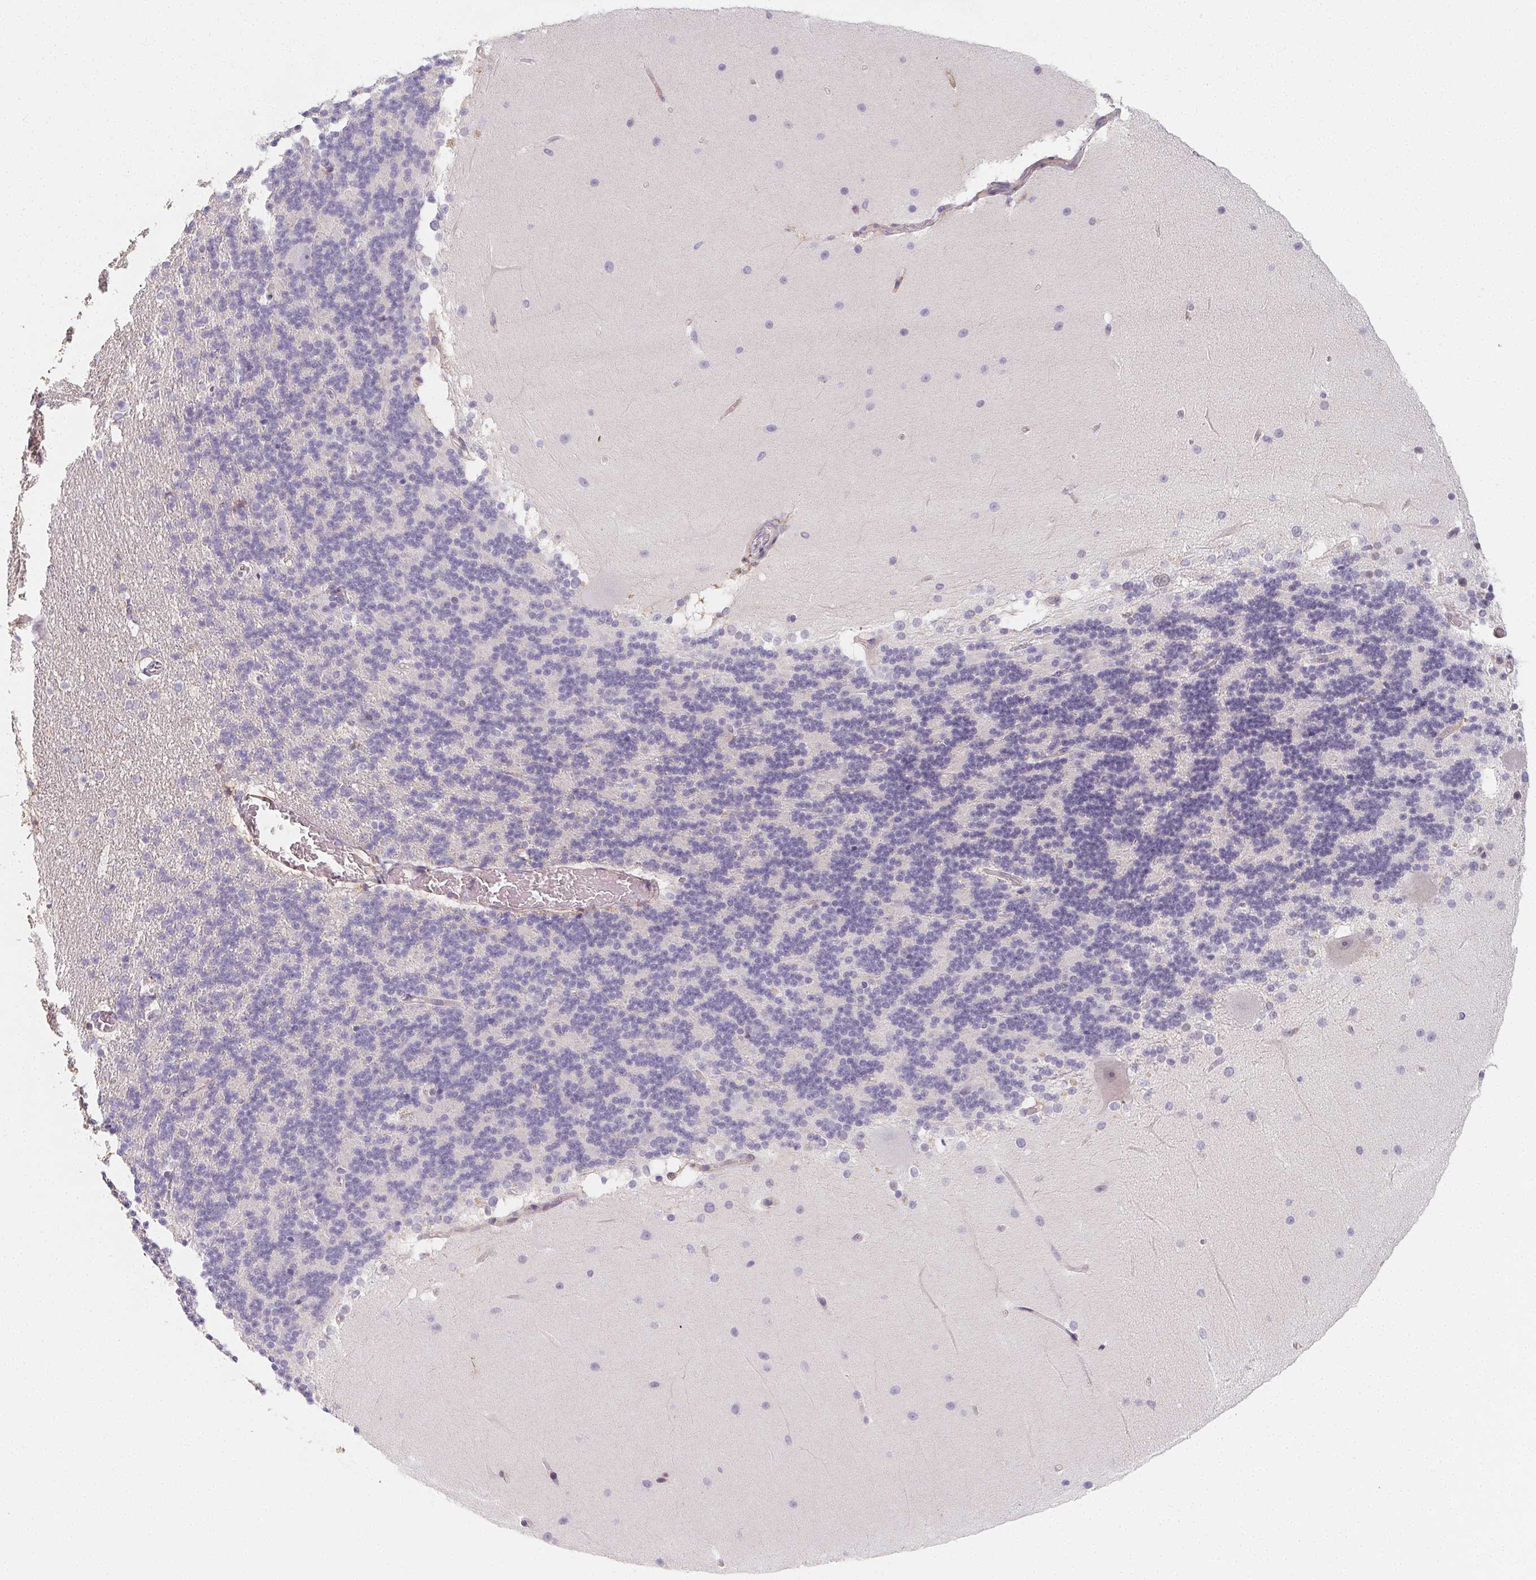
{"staining": {"intensity": "negative", "quantity": "none", "location": "none"}, "tissue": "cerebellum", "cell_type": "Cells in granular layer", "image_type": "normal", "snomed": [{"axis": "morphology", "description": "Normal tissue, NOS"}, {"axis": "topography", "description": "Cerebellum"}], "caption": "This is a histopathology image of immunohistochemistry staining of unremarkable cerebellum, which shows no staining in cells in granular layer.", "gene": "LRRC23", "patient": {"sex": "female", "age": 19}}